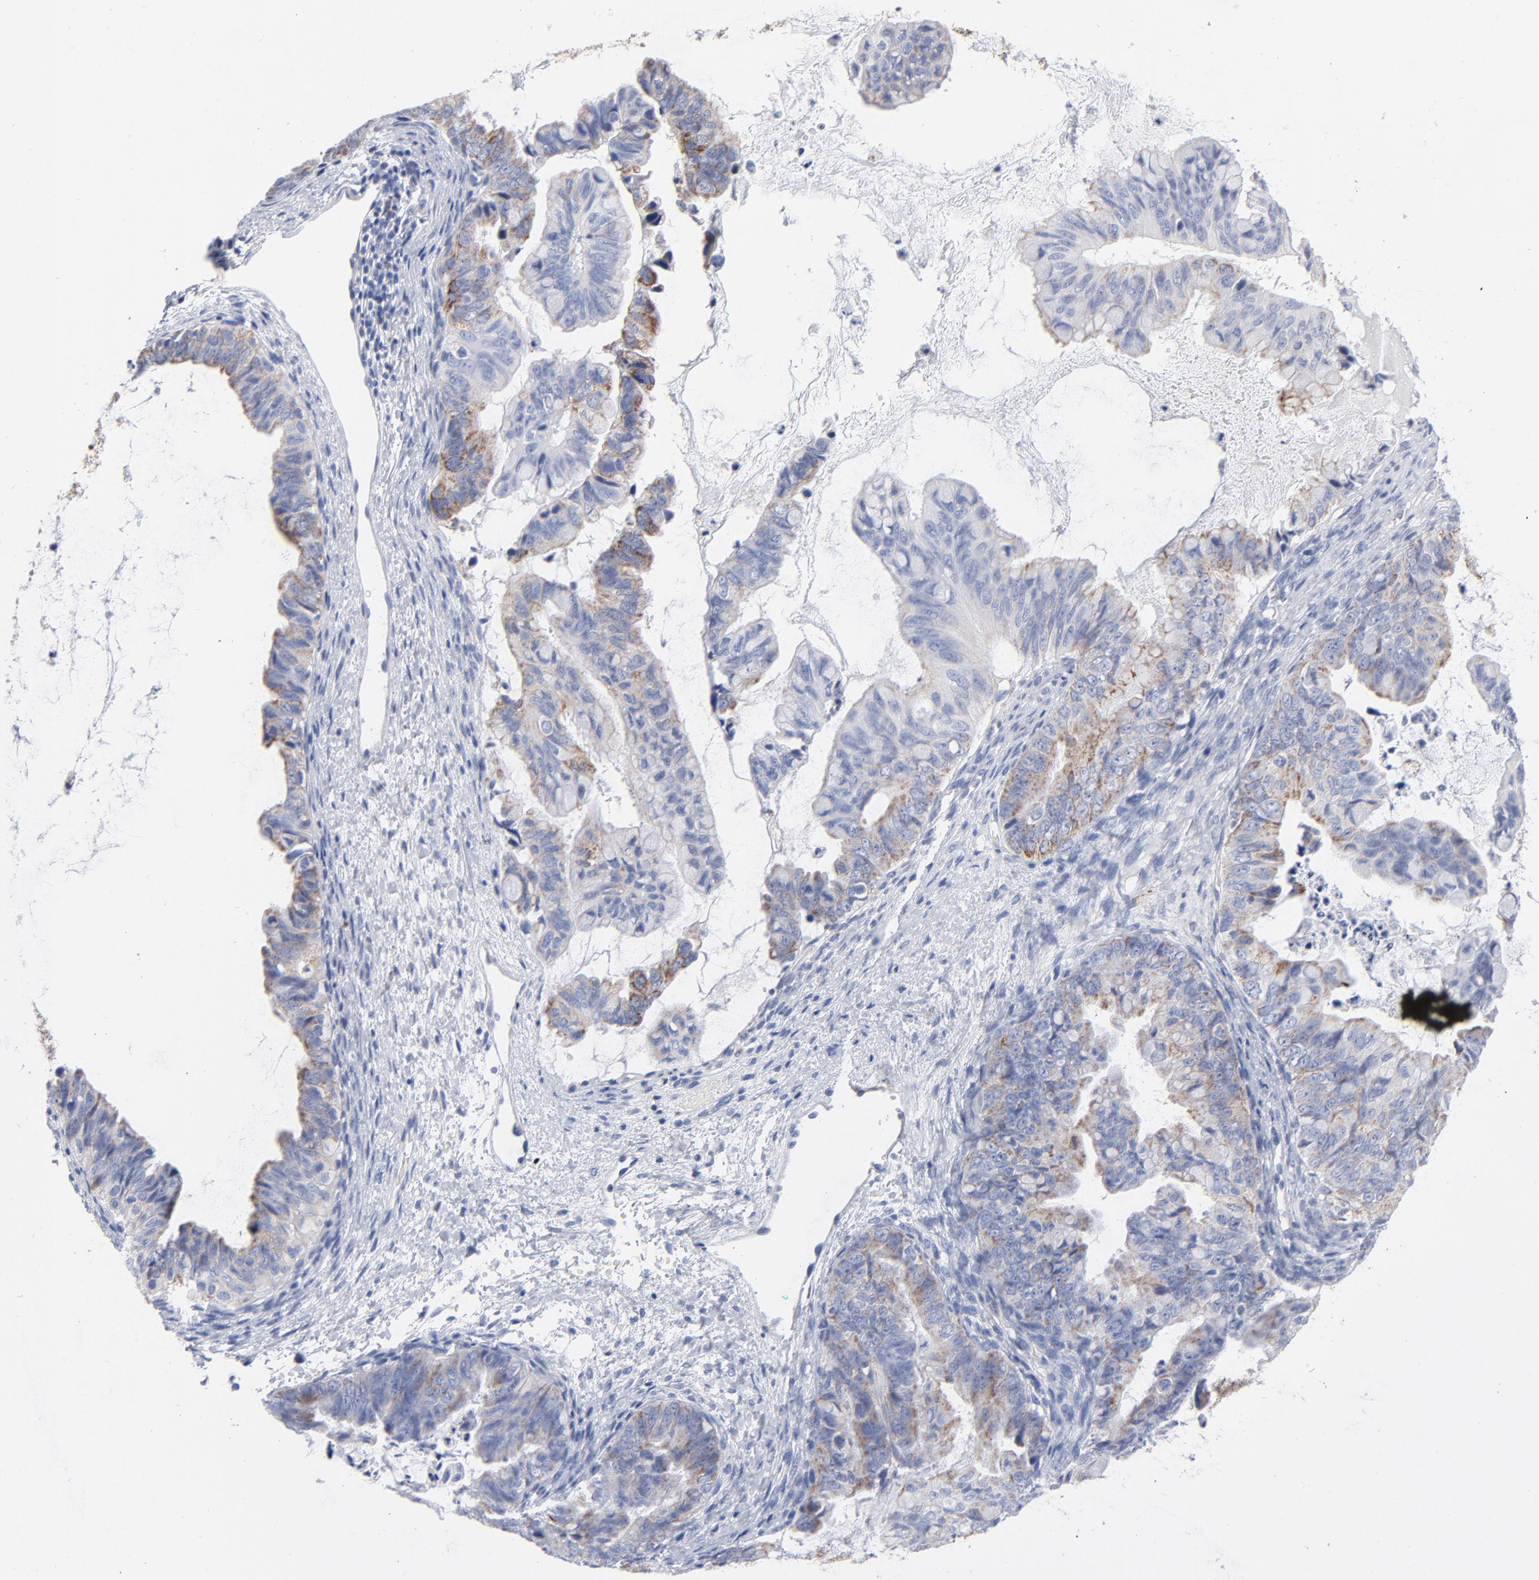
{"staining": {"intensity": "weak", "quantity": "<25%", "location": "cytoplasmic/membranous"}, "tissue": "ovarian cancer", "cell_type": "Tumor cells", "image_type": "cancer", "snomed": [{"axis": "morphology", "description": "Cystadenocarcinoma, mucinous, NOS"}, {"axis": "topography", "description": "Ovary"}], "caption": "High magnification brightfield microscopy of mucinous cystadenocarcinoma (ovarian) stained with DAB (brown) and counterstained with hematoxylin (blue): tumor cells show no significant staining.", "gene": "CHCHD10", "patient": {"sex": "female", "age": 36}}